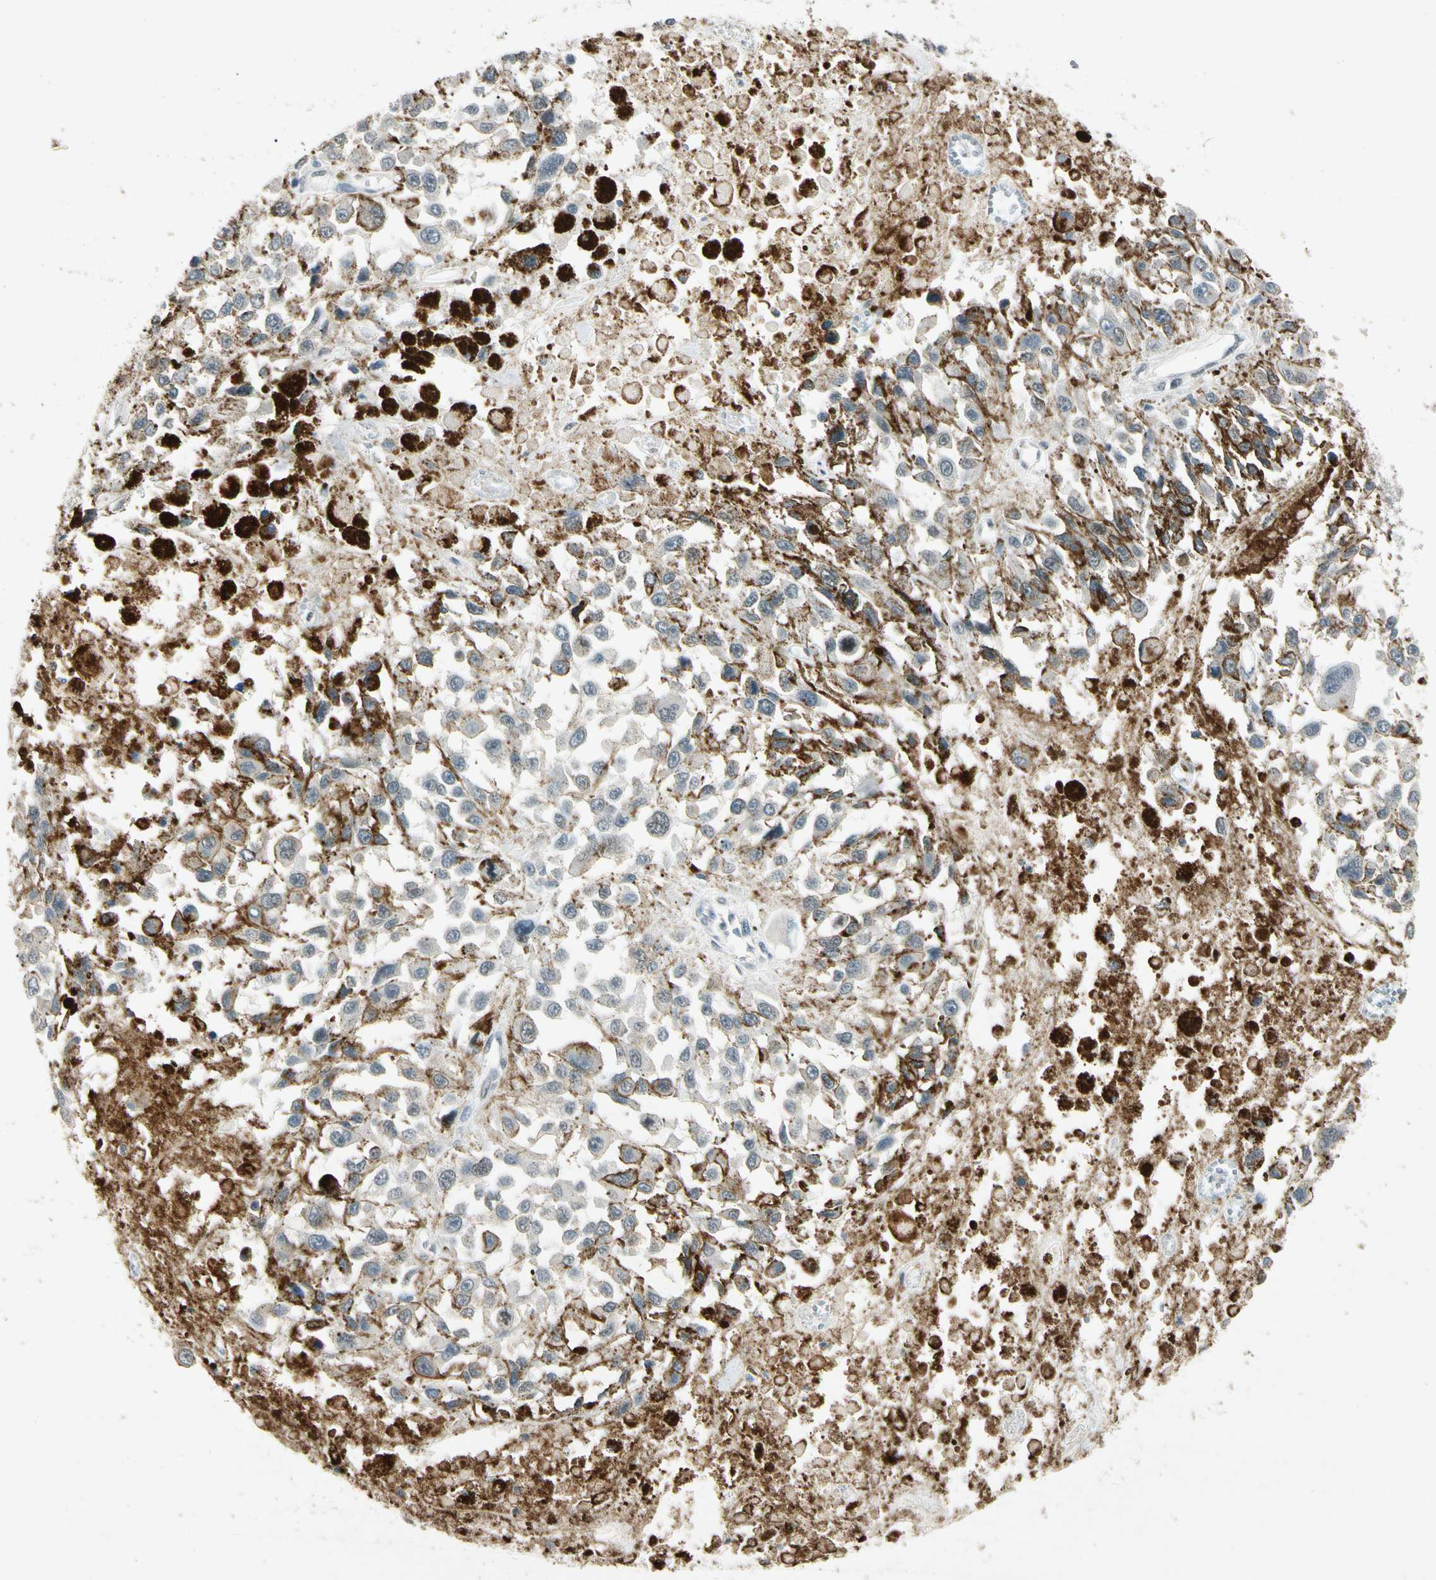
{"staining": {"intensity": "negative", "quantity": "none", "location": "none"}, "tissue": "melanoma", "cell_type": "Tumor cells", "image_type": "cancer", "snomed": [{"axis": "morphology", "description": "Malignant melanoma, Metastatic site"}, {"axis": "topography", "description": "Lymph node"}], "caption": "Melanoma stained for a protein using immunohistochemistry (IHC) reveals no expression tumor cells.", "gene": "ZBTB4", "patient": {"sex": "male", "age": 59}}